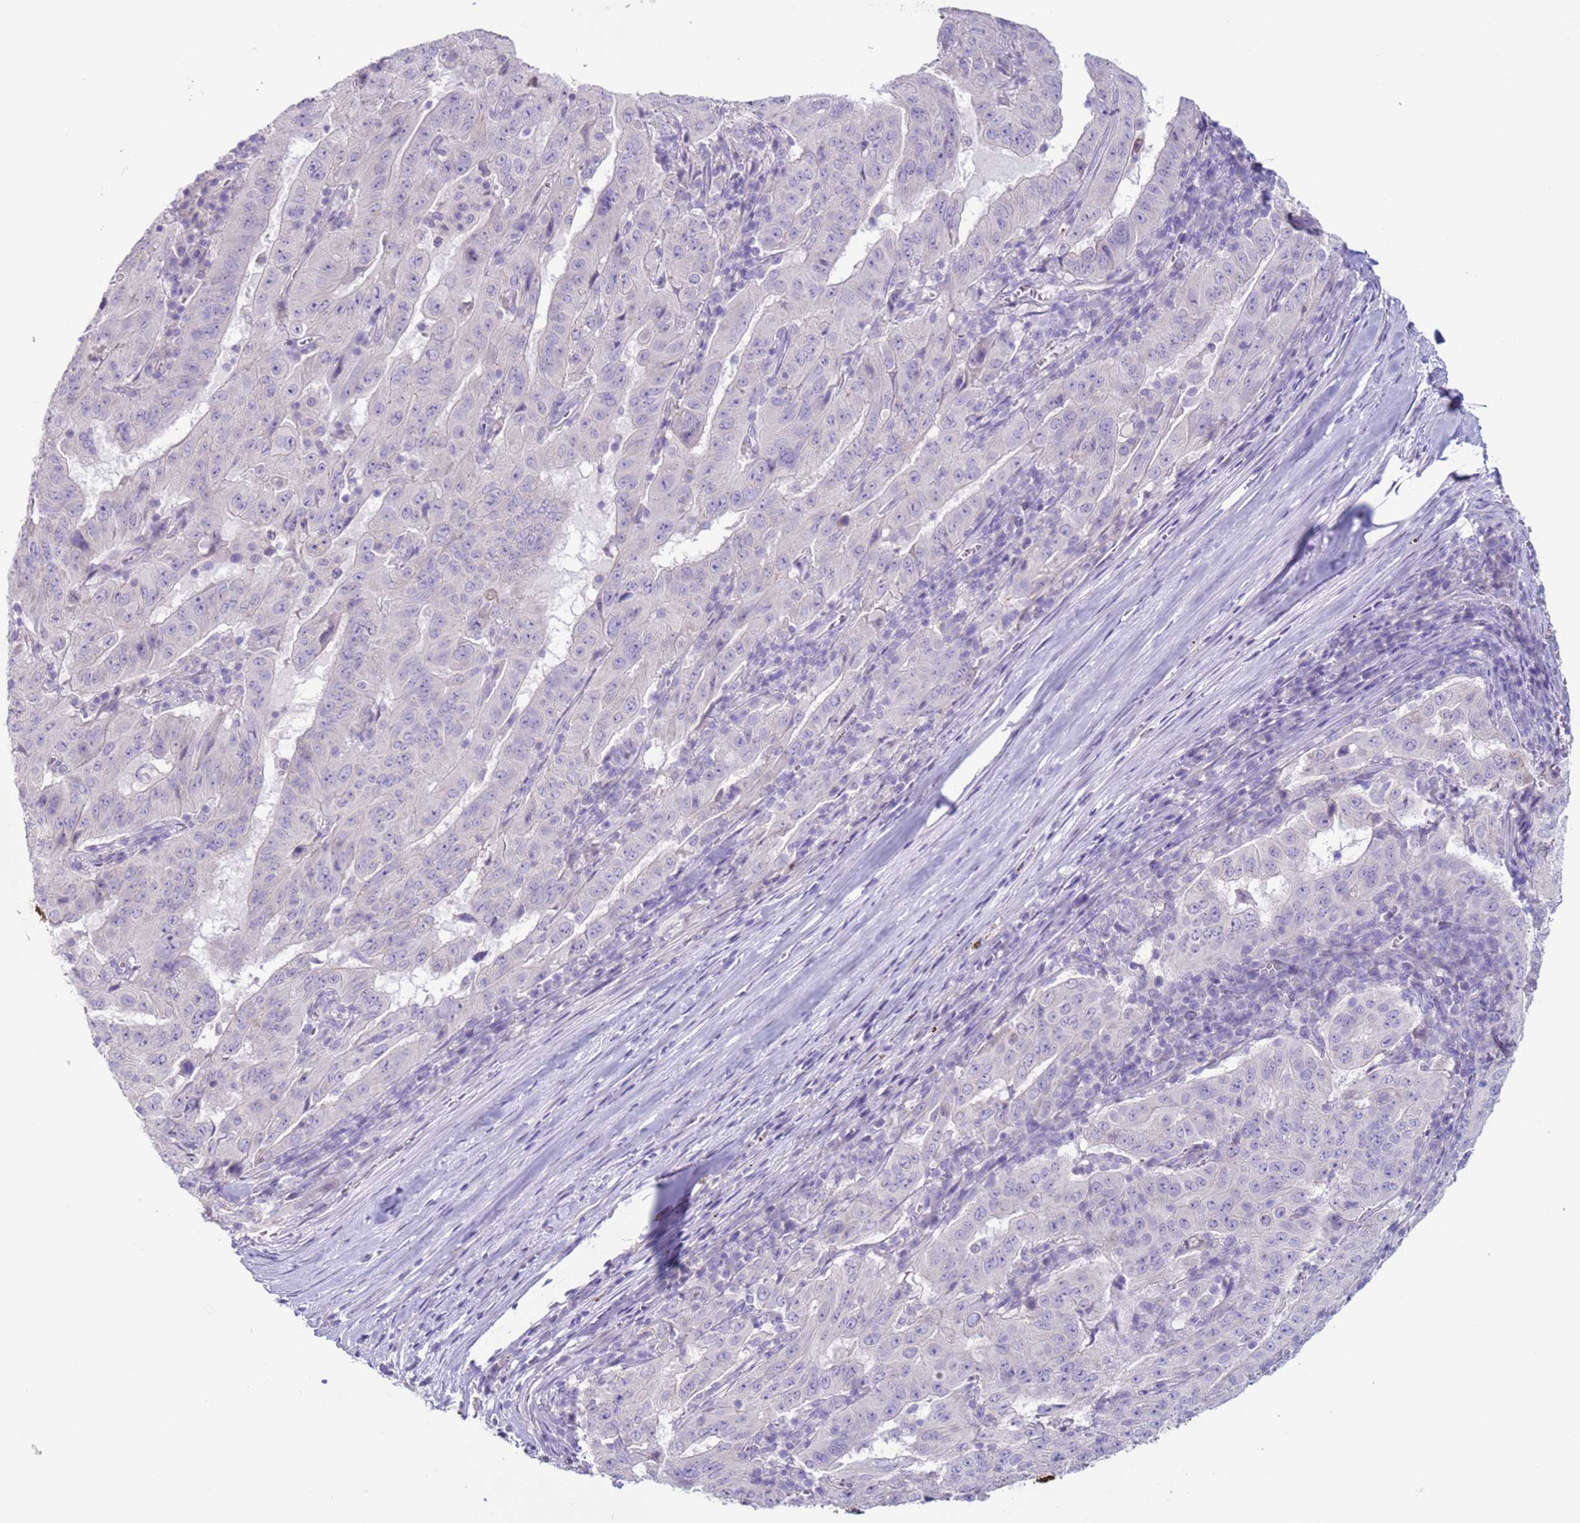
{"staining": {"intensity": "negative", "quantity": "none", "location": "none"}, "tissue": "pancreatic cancer", "cell_type": "Tumor cells", "image_type": "cancer", "snomed": [{"axis": "morphology", "description": "Adenocarcinoma, NOS"}, {"axis": "topography", "description": "Pancreas"}], "caption": "Tumor cells are negative for brown protein staining in pancreatic adenocarcinoma. (Stains: DAB (3,3'-diaminobenzidine) IHC with hematoxylin counter stain, Microscopy: brightfield microscopy at high magnification).", "gene": "NPAP1", "patient": {"sex": "male", "age": 63}}